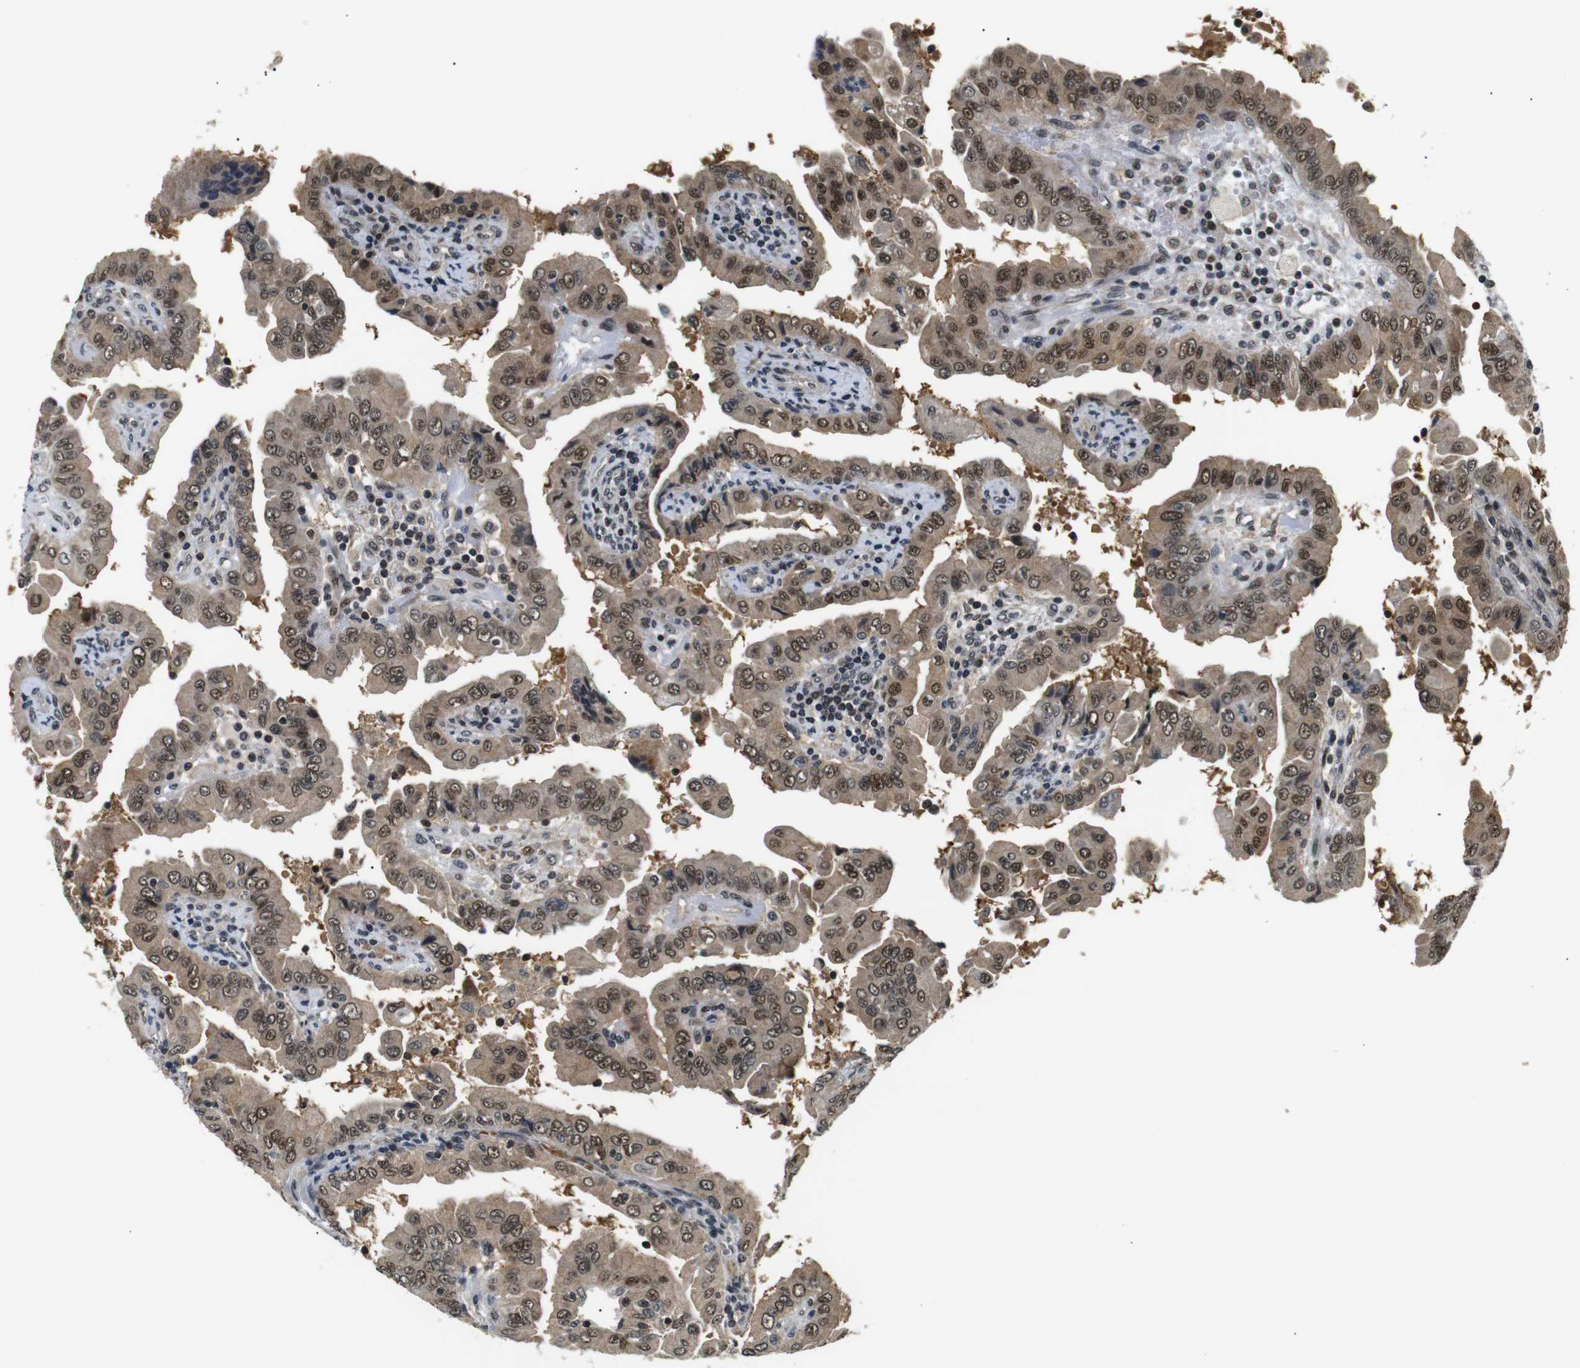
{"staining": {"intensity": "moderate", "quantity": ">75%", "location": "cytoplasmic/membranous,nuclear"}, "tissue": "thyroid cancer", "cell_type": "Tumor cells", "image_type": "cancer", "snomed": [{"axis": "morphology", "description": "Papillary adenocarcinoma, NOS"}, {"axis": "topography", "description": "Thyroid gland"}], "caption": "Thyroid cancer stained with a protein marker demonstrates moderate staining in tumor cells.", "gene": "SKP1", "patient": {"sex": "male", "age": 33}}